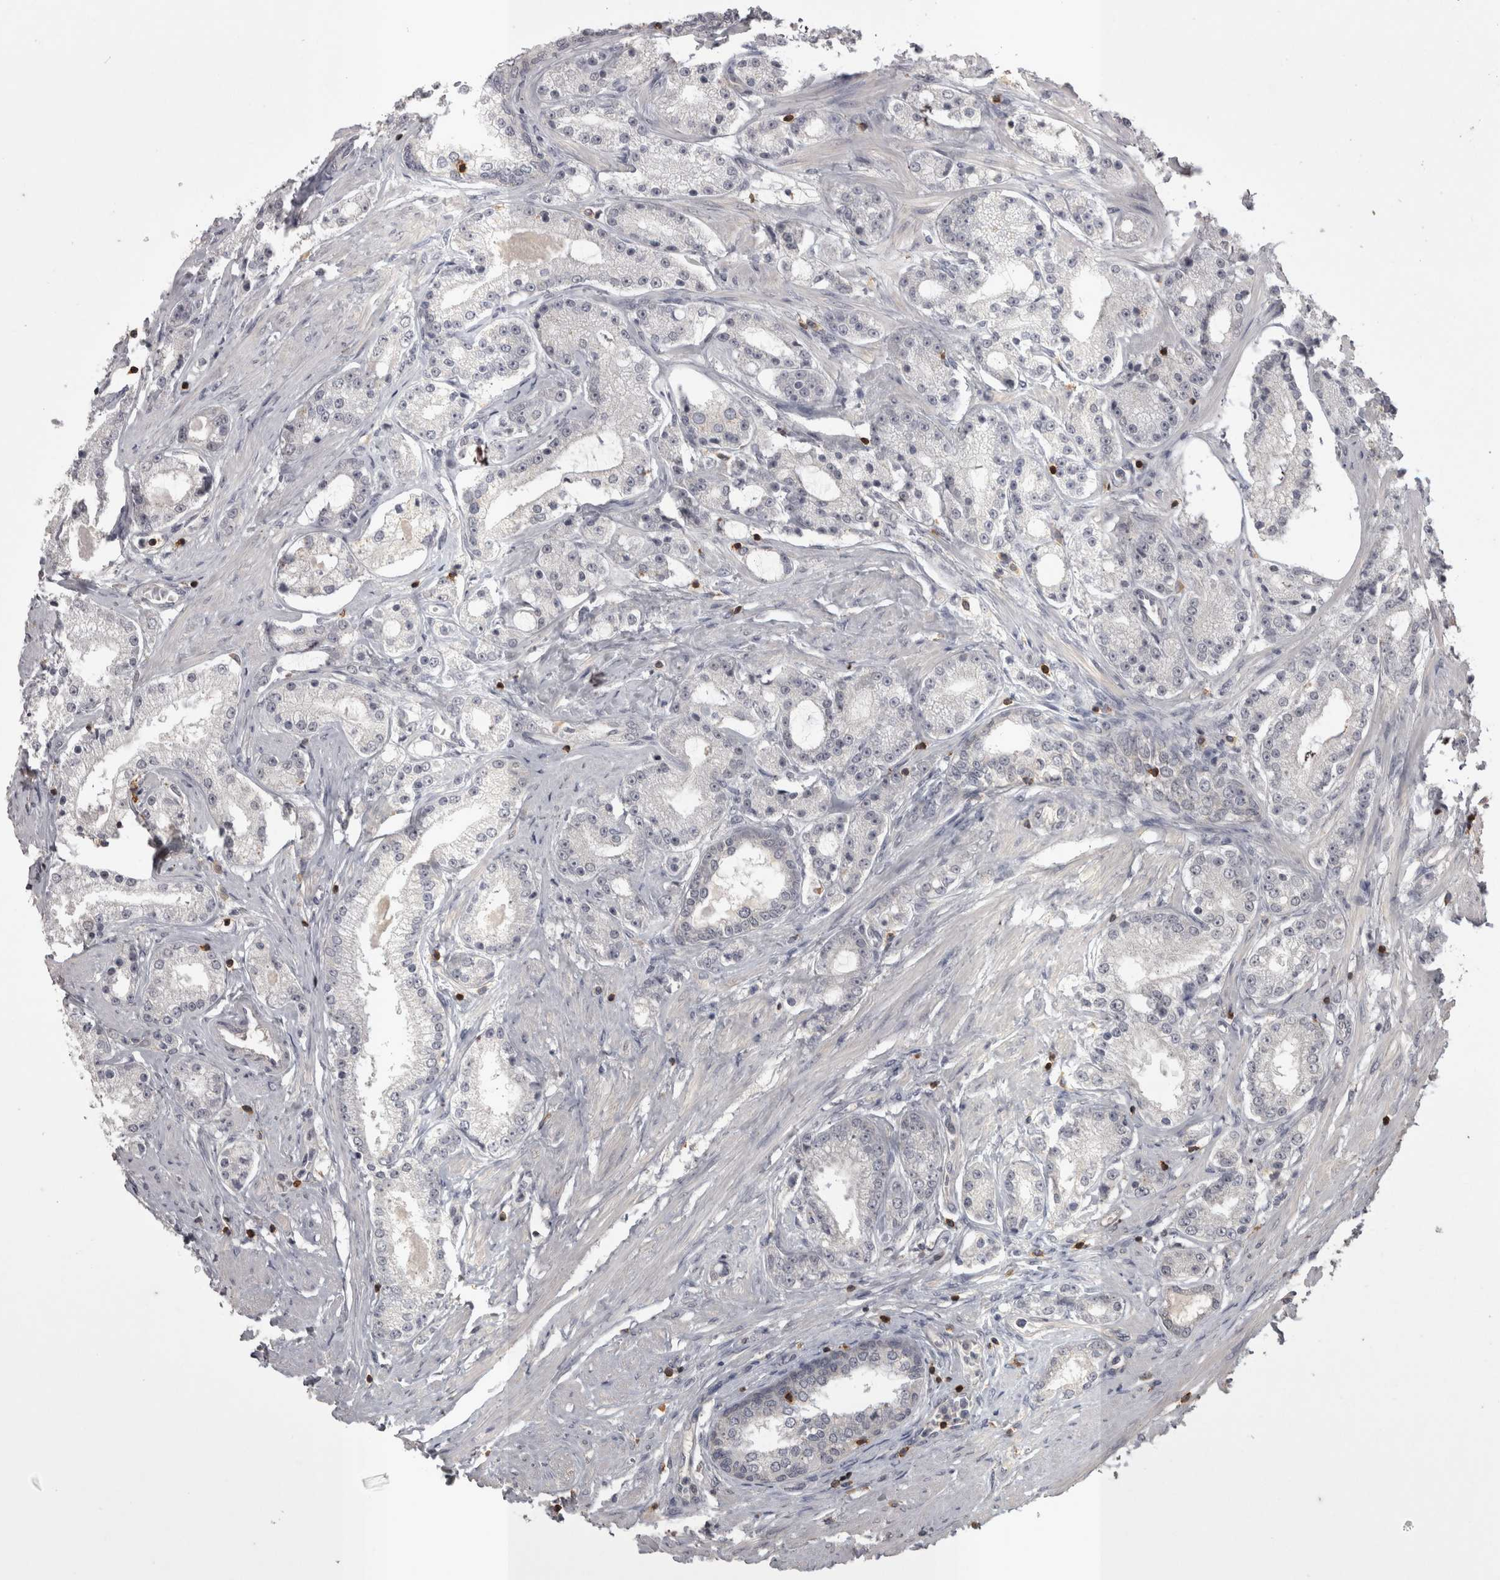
{"staining": {"intensity": "negative", "quantity": "none", "location": "none"}, "tissue": "prostate cancer", "cell_type": "Tumor cells", "image_type": "cancer", "snomed": [{"axis": "morphology", "description": "Adenocarcinoma, Low grade"}, {"axis": "topography", "description": "Prostate"}], "caption": "Histopathology image shows no significant protein positivity in tumor cells of prostate adenocarcinoma (low-grade).", "gene": "SKAP1", "patient": {"sex": "male", "age": 63}}